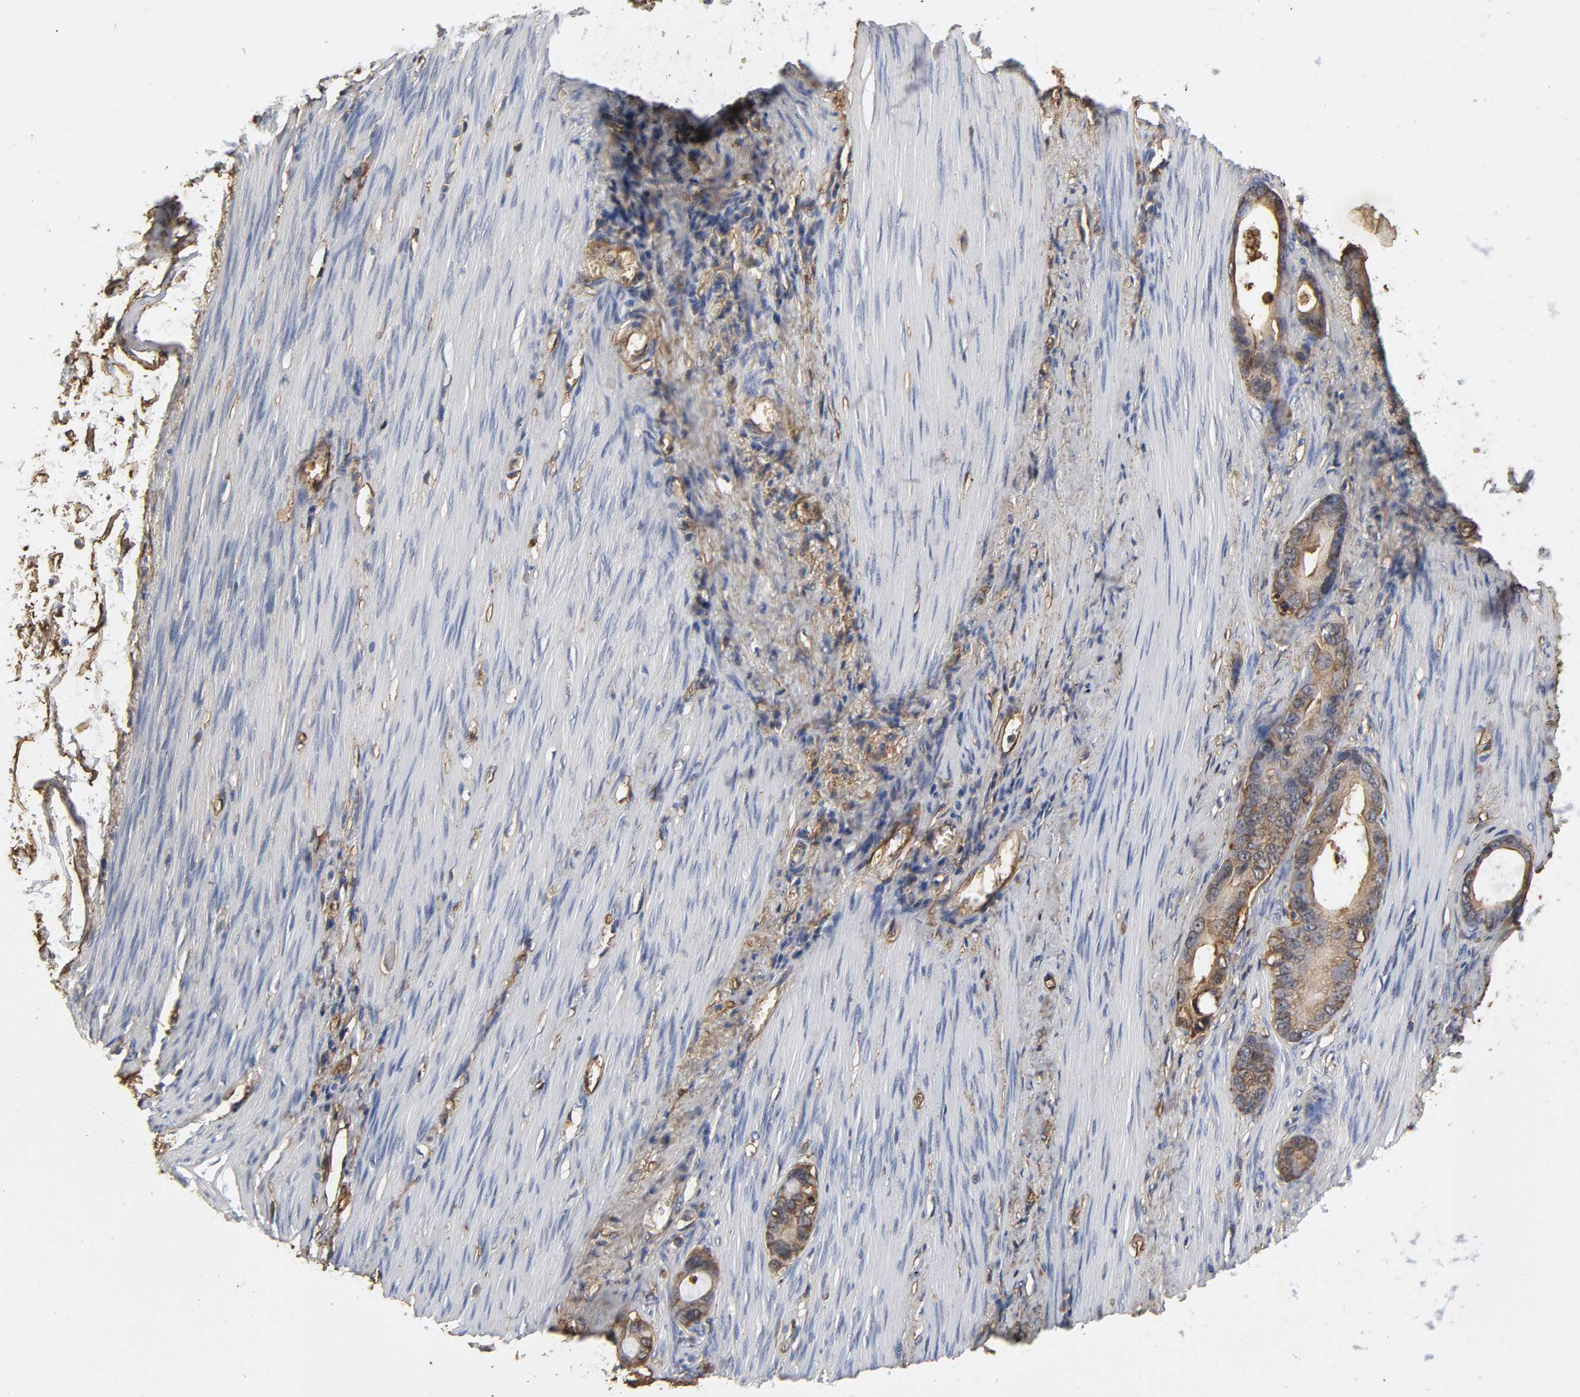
{"staining": {"intensity": "moderate", "quantity": ">75%", "location": "cytoplasmic/membranous"}, "tissue": "stomach cancer", "cell_type": "Tumor cells", "image_type": "cancer", "snomed": [{"axis": "morphology", "description": "Adenocarcinoma, NOS"}, {"axis": "topography", "description": "Stomach"}], "caption": "DAB immunohistochemical staining of human adenocarcinoma (stomach) displays moderate cytoplasmic/membranous protein staining in approximately >75% of tumor cells. The staining is performed using DAB brown chromogen to label protein expression. The nuclei are counter-stained blue using hematoxylin.", "gene": "ANXA2", "patient": {"sex": "female", "age": 75}}